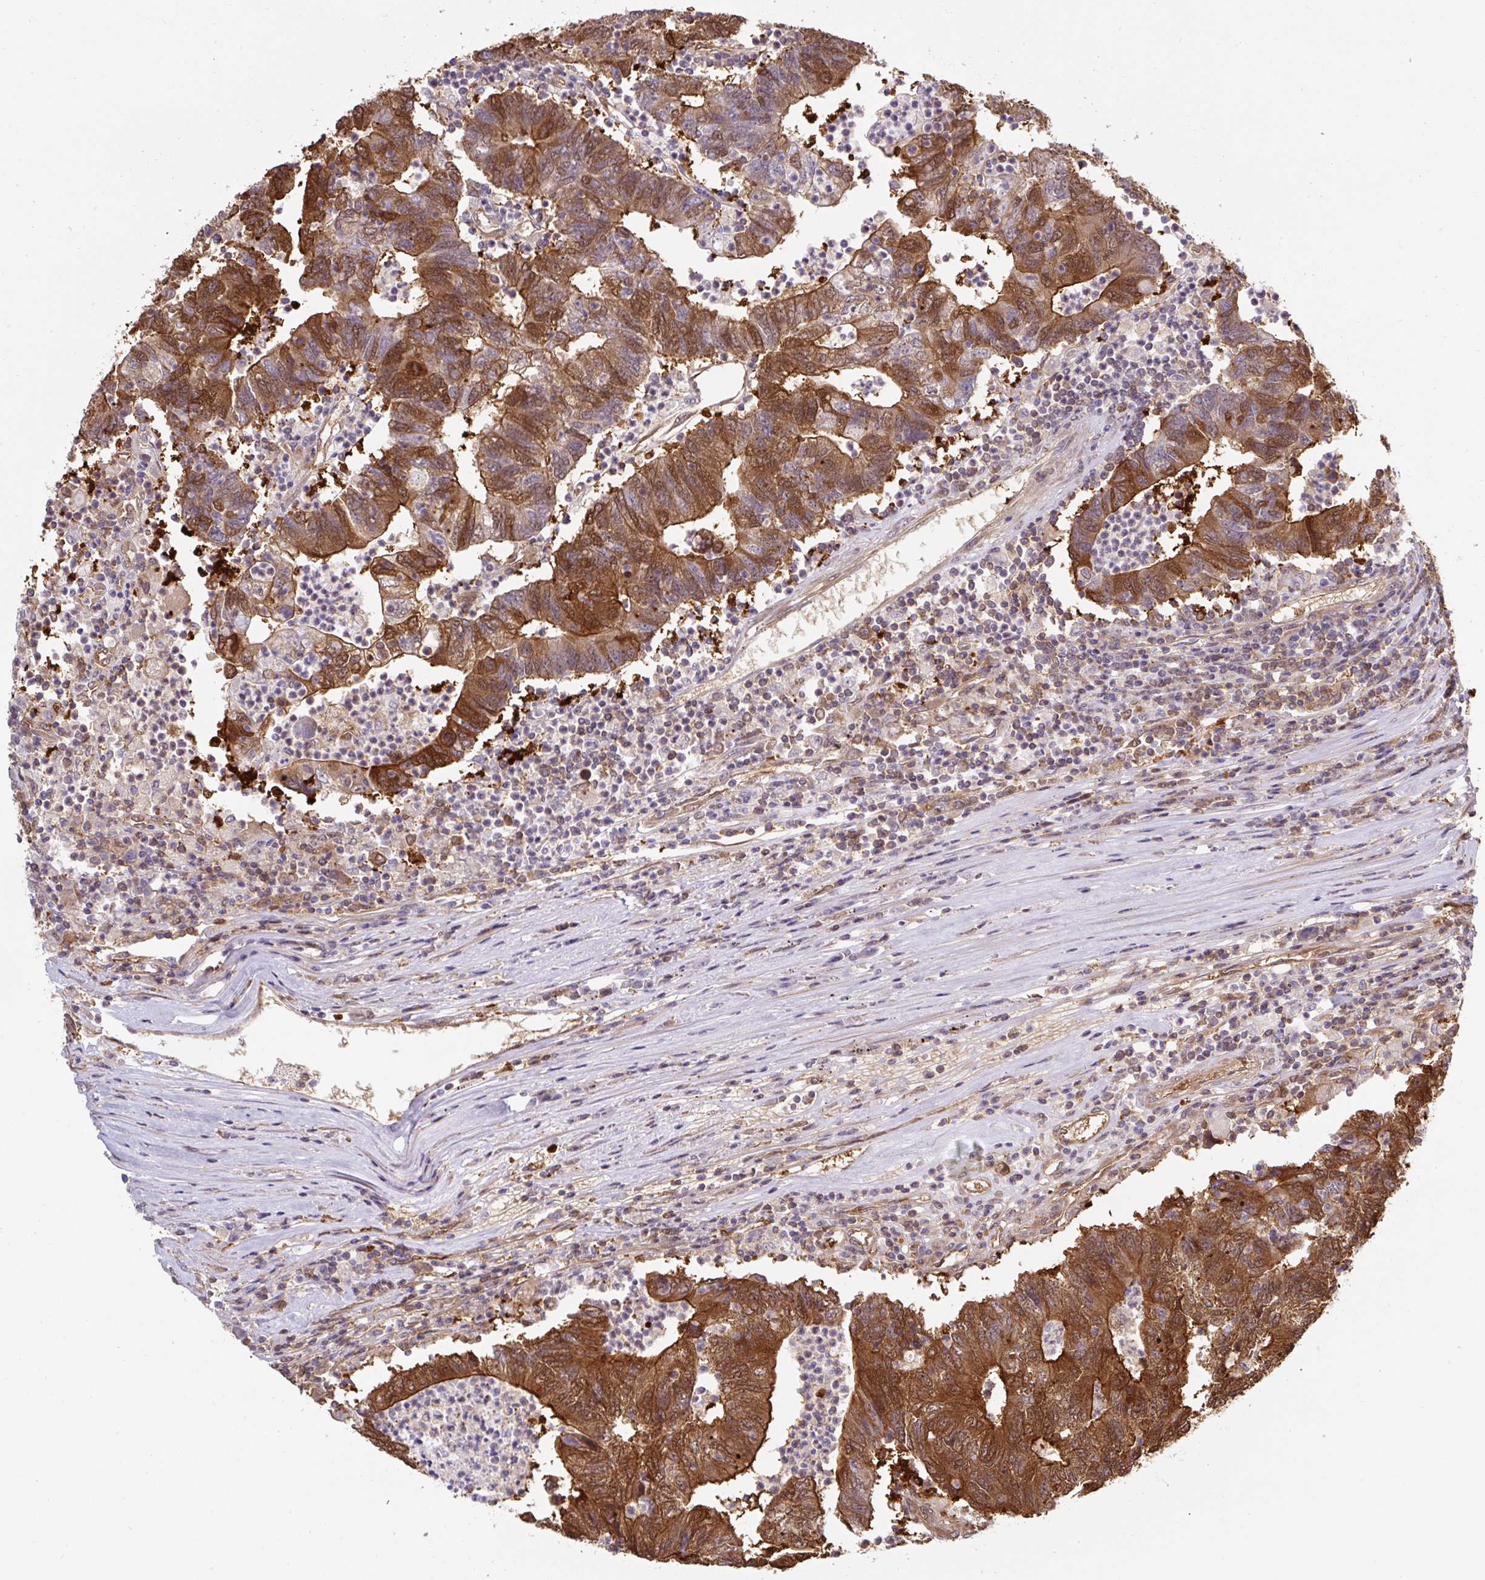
{"staining": {"intensity": "strong", "quantity": ">75%", "location": "cytoplasmic/membranous"}, "tissue": "colorectal cancer", "cell_type": "Tumor cells", "image_type": "cancer", "snomed": [{"axis": "morphology", "description": "Adenocarcinoma, NOS"}, {"axis": "topography", "description": "Colon"}], "caption": "Colorectal cancer was stained to show a protein in brown. There is high levels of strong cytoplasmic/membranous staining in about >75% of tumor cells.", "gene": "ST13", "patient": {"sex": "female", "age": 48}}